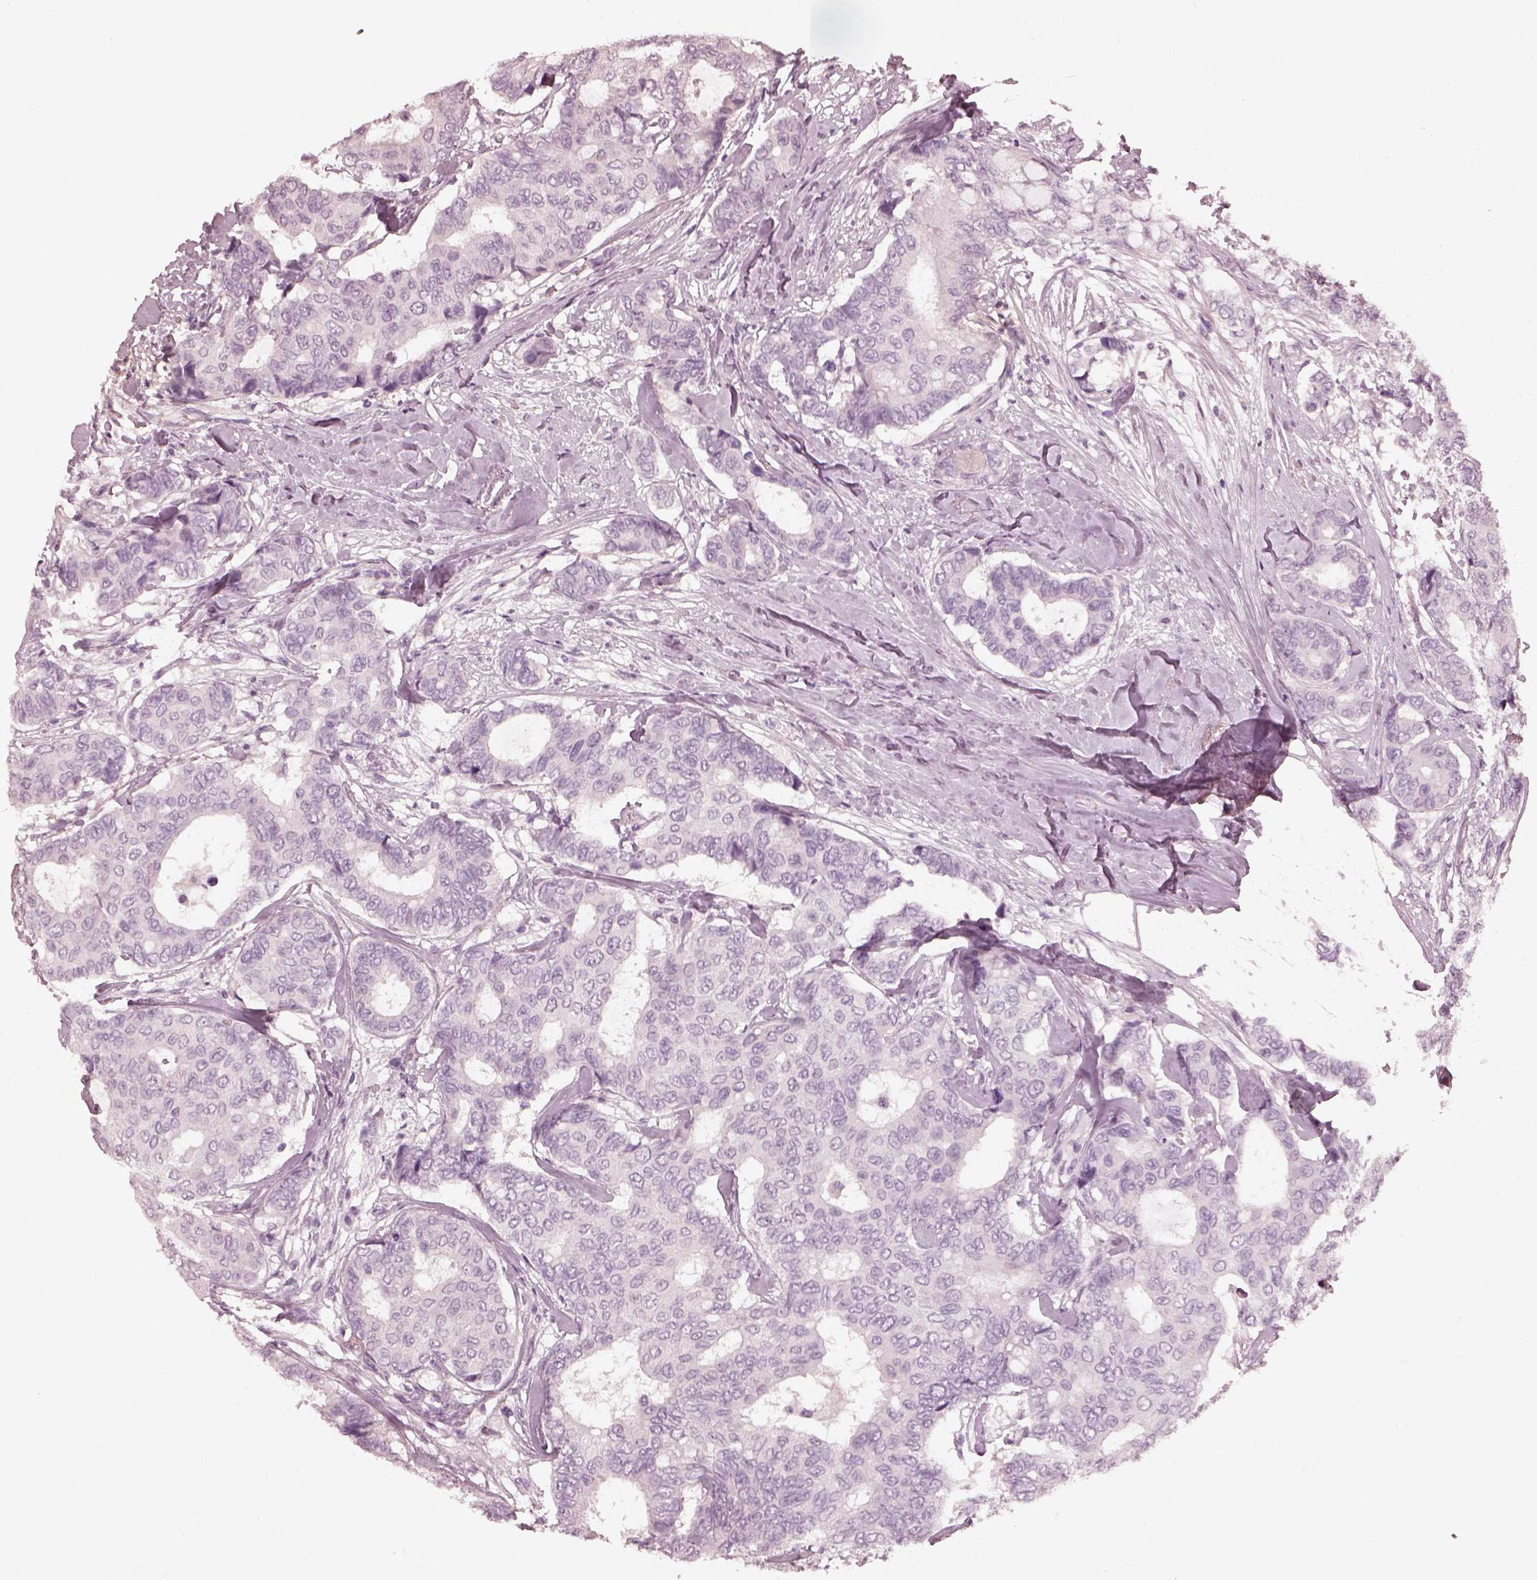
{"staining": {"intensity": "negative", "quantity": "none", "location": "none"}, "tissue": "breast cancer", "cell_type": "Tumor cells", "image_type": "cancer", "snomed": [{"axis": "morphology", "description": "Duct carcinoma"}, {"axis": "topography", "description": "Breast"}], "caption": "An immunohistochemistry image of breast cancer (invasive ductal carcinoma) is shown. There is no staining in tumor cells of breast cancer (invasive ductal carcinoma). (DAB immunohistochemistry, high magnification).", "gene": "OPTC", "patient": {"sex": "female", "age": 75}}